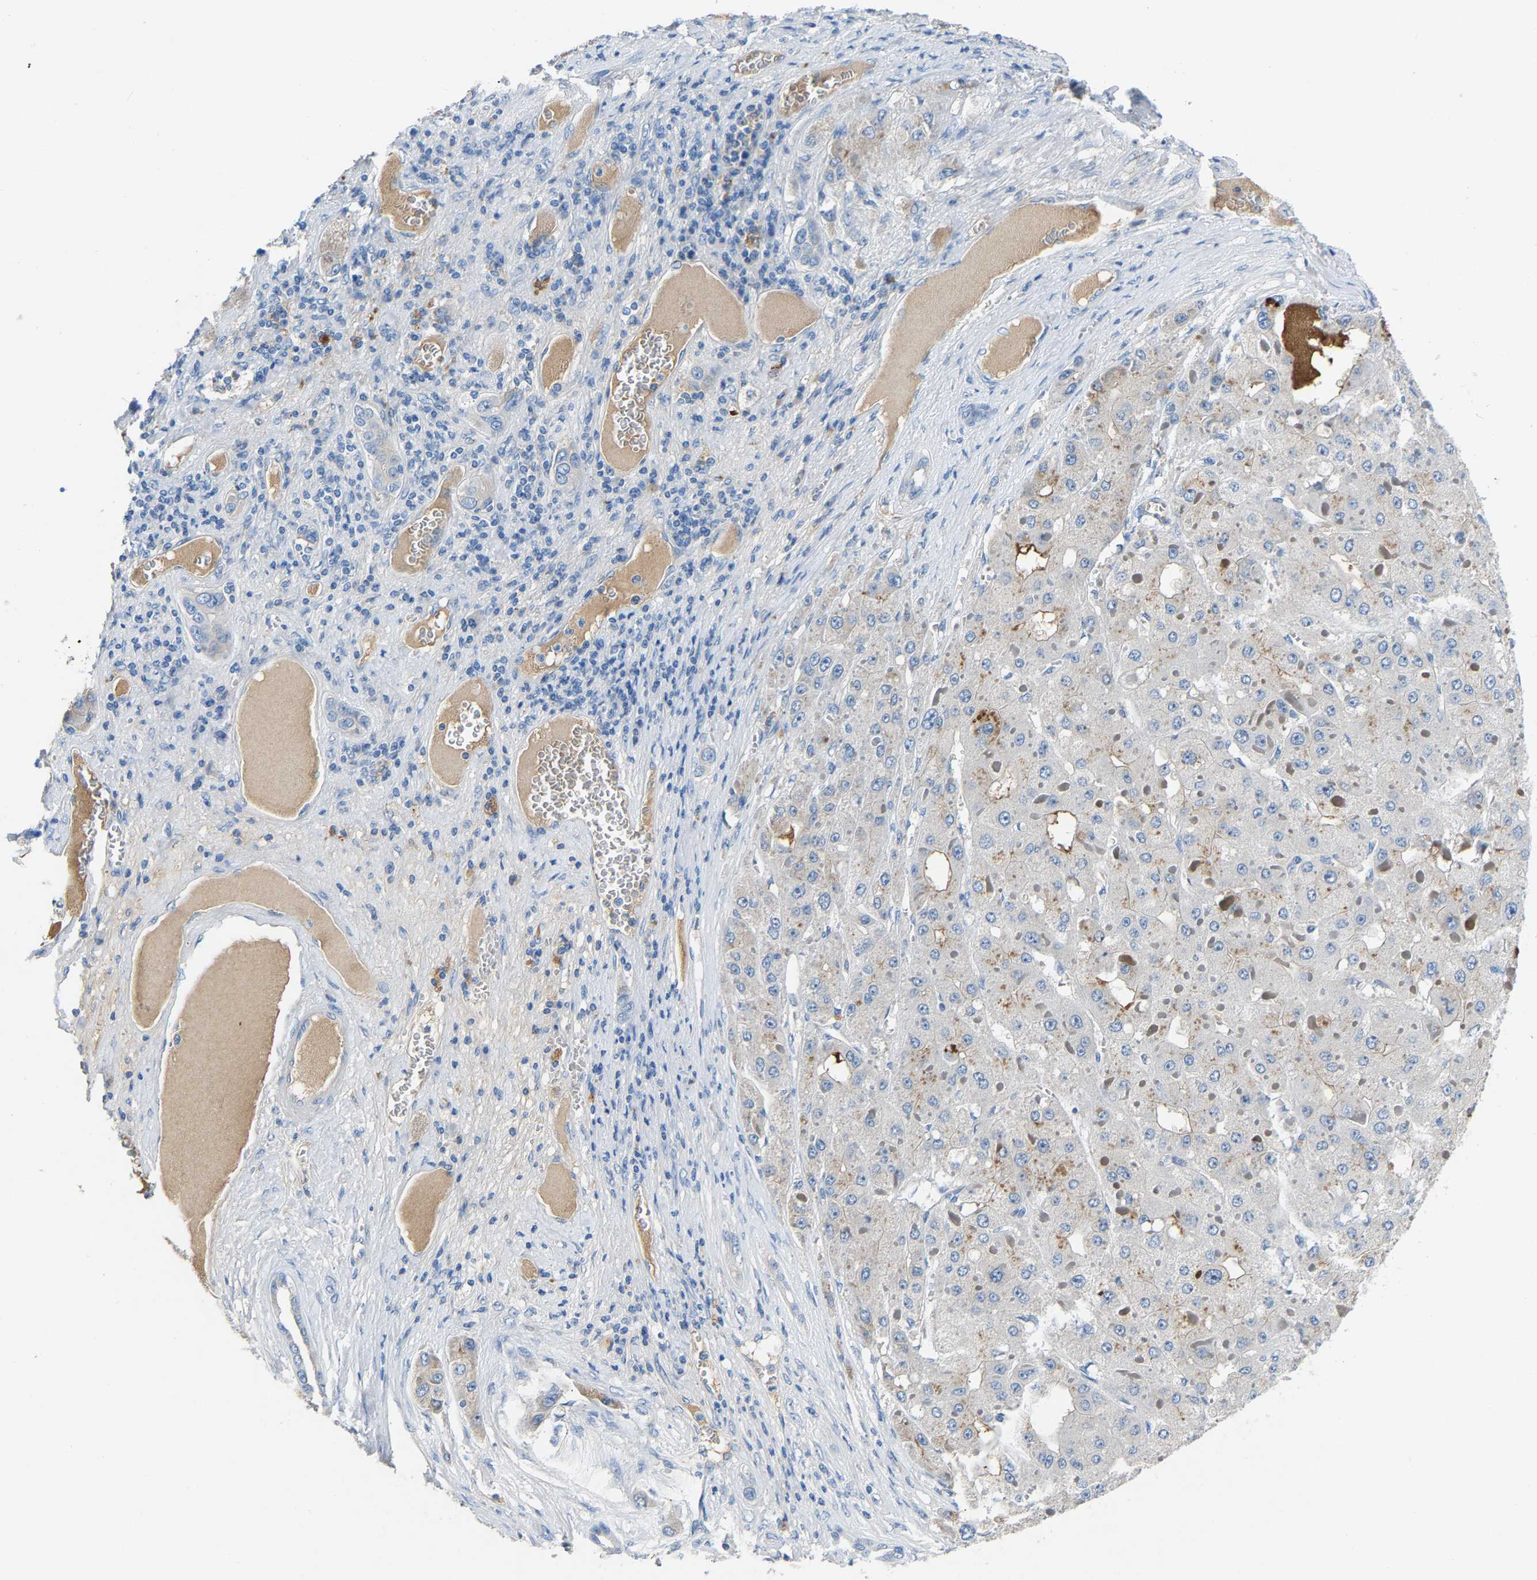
{"staining": {"intensity": "negative", "quantity": "none", "location": "none"}, "tissue": "liver cancer", "cell_type": "Tumor cells", "image_type": "cancer", "snomed": [{"axis": "morphology", "description": "Carcinoma, Hepatocellular, NOS"}, {"axis": "topography", "description": "Liver"}], "caption": "Immunohistochemical staining of human liver cancer shows no significant staining in tumor cells.", "gene": "DNAAF5", "patient": {"sex": "female", "age": 73}}